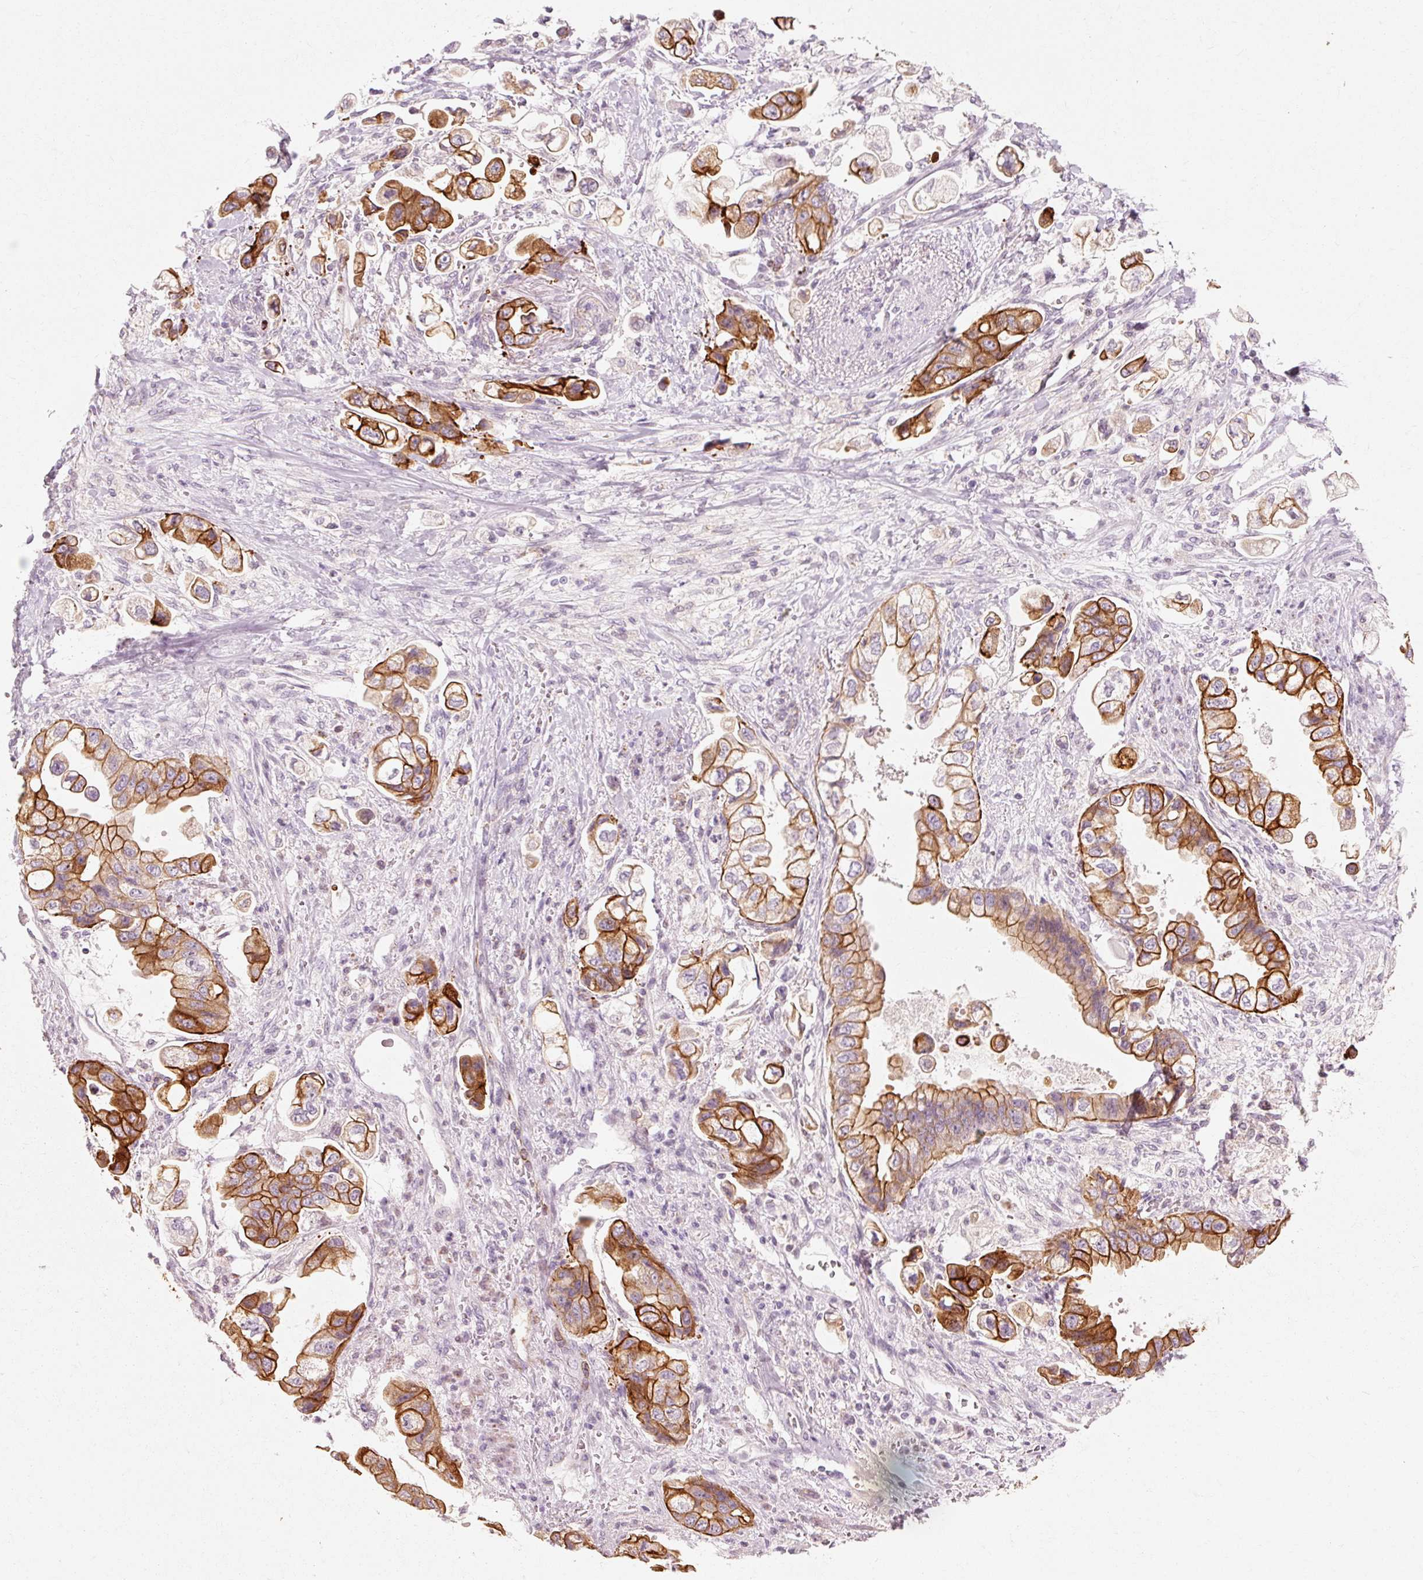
{"staining": {"intensity": "strong", "quantity": ">75%", "location": "cytoplasmic/membranous"}, "tissue": "stomach cancer", "cell_type": "Tumor cells", "image_type": "cancer", "snomed": [{"axis": "morphology", "description": "Adenocarcinoma, NOS"}, {"axis": "topography", "description": "Stomach"}], "caption": "Adenocarcinoma (stomach) stained for a protein (brown) demonstrates strong cytoplasmic/membranous positive expression in approximately >75% of tumor cells.", "gene": "TRIM73", "patient": {"sex": "male", "age": 62}}